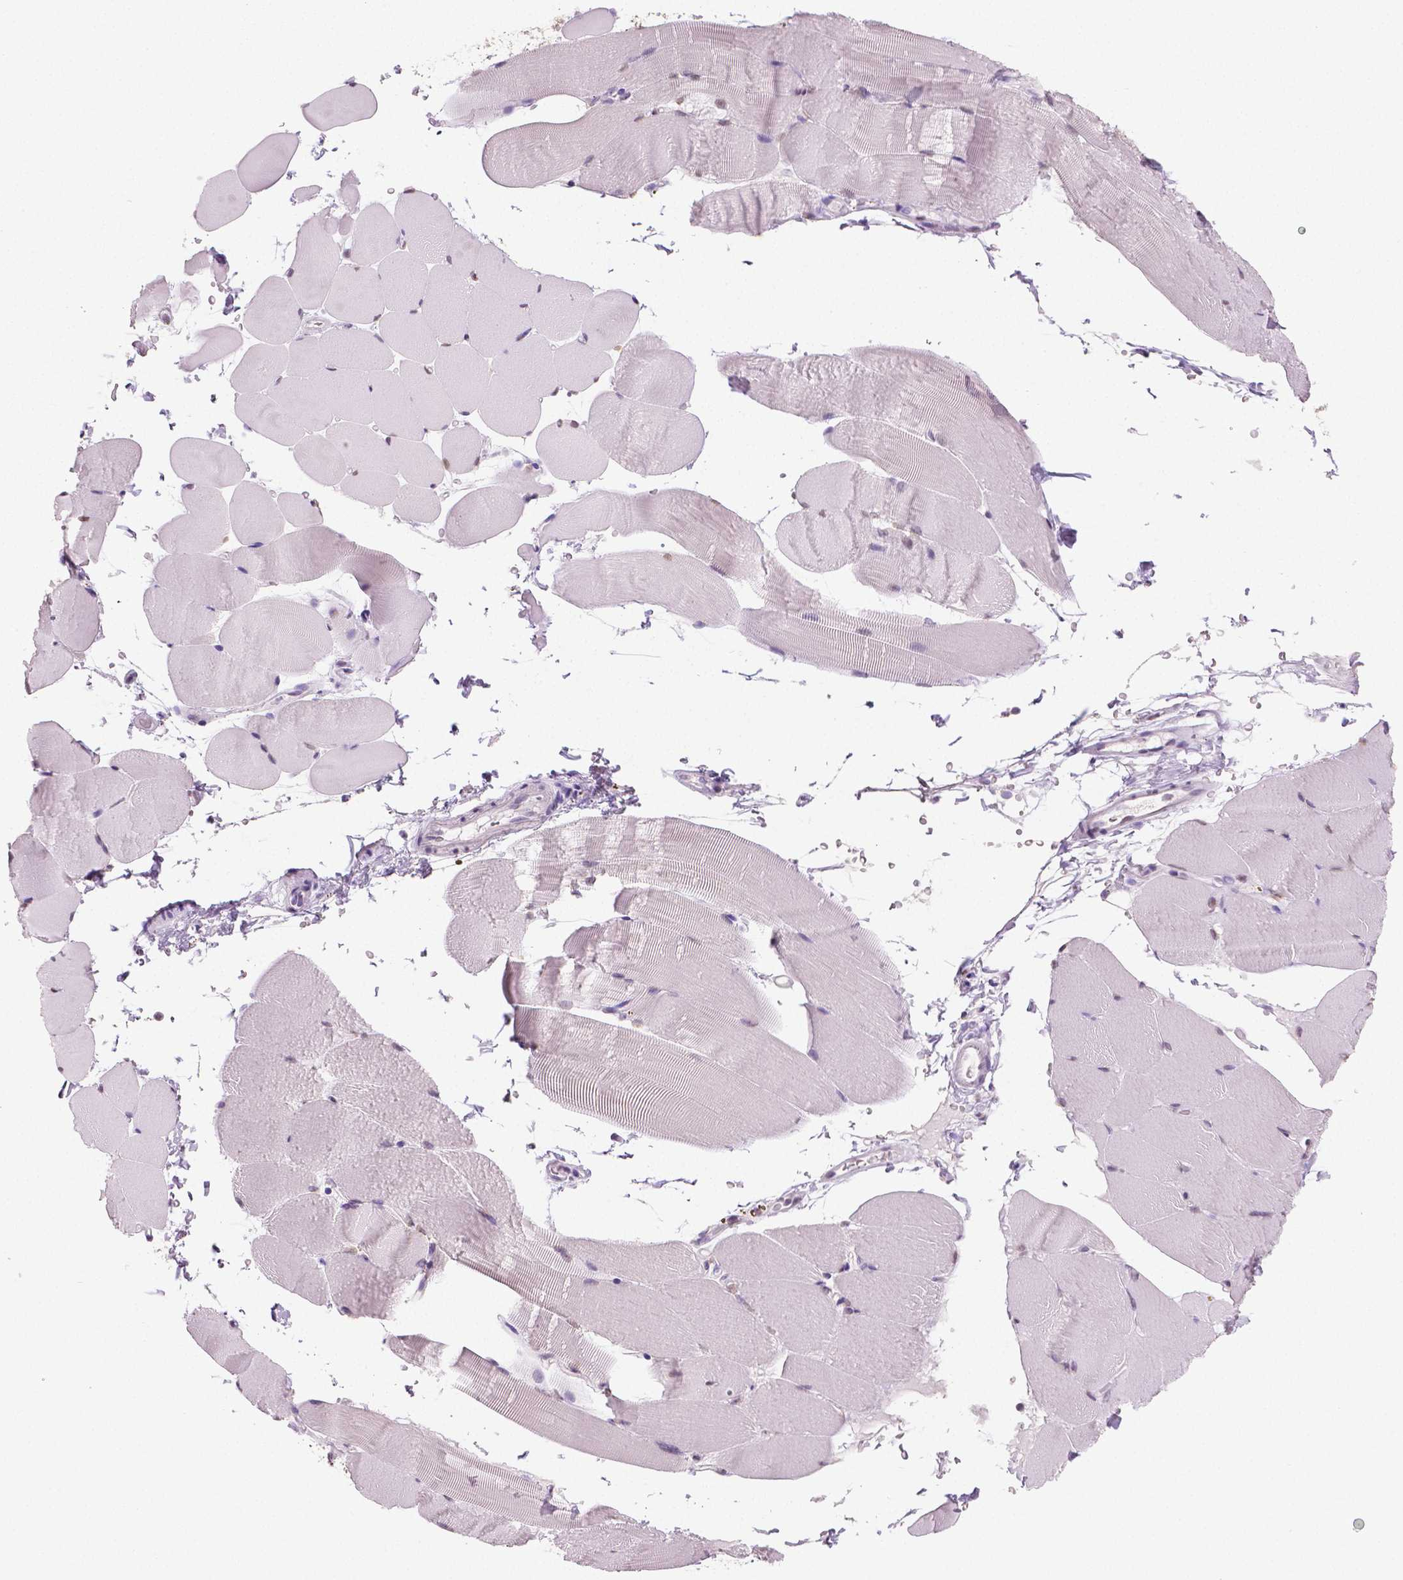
{"staining": {"intensity": "weak", "quantity": "25%-75%", "location": "nuclear"}, "tissue": "skeletal muscle", "cell_type": "Myocytes", "image_type": "normal", "snomed": [{"axis": "morphology", "description": "Normal tissue, NOS"}, {"axis": "topography", "description": "Skeletal muscle"}], "caption": "Benign skeletal muscle was stained to show a protein in brown. There is low levels of weak nuclear expression in approximately 25%-75% of myocytes. (DAB (3,3'-diaminobenzidine) IHC, brown staining for protein, blue staining for nuclei).", "gene": "IGF2BP1", "patient": {"sex": "female", "age": 37}}